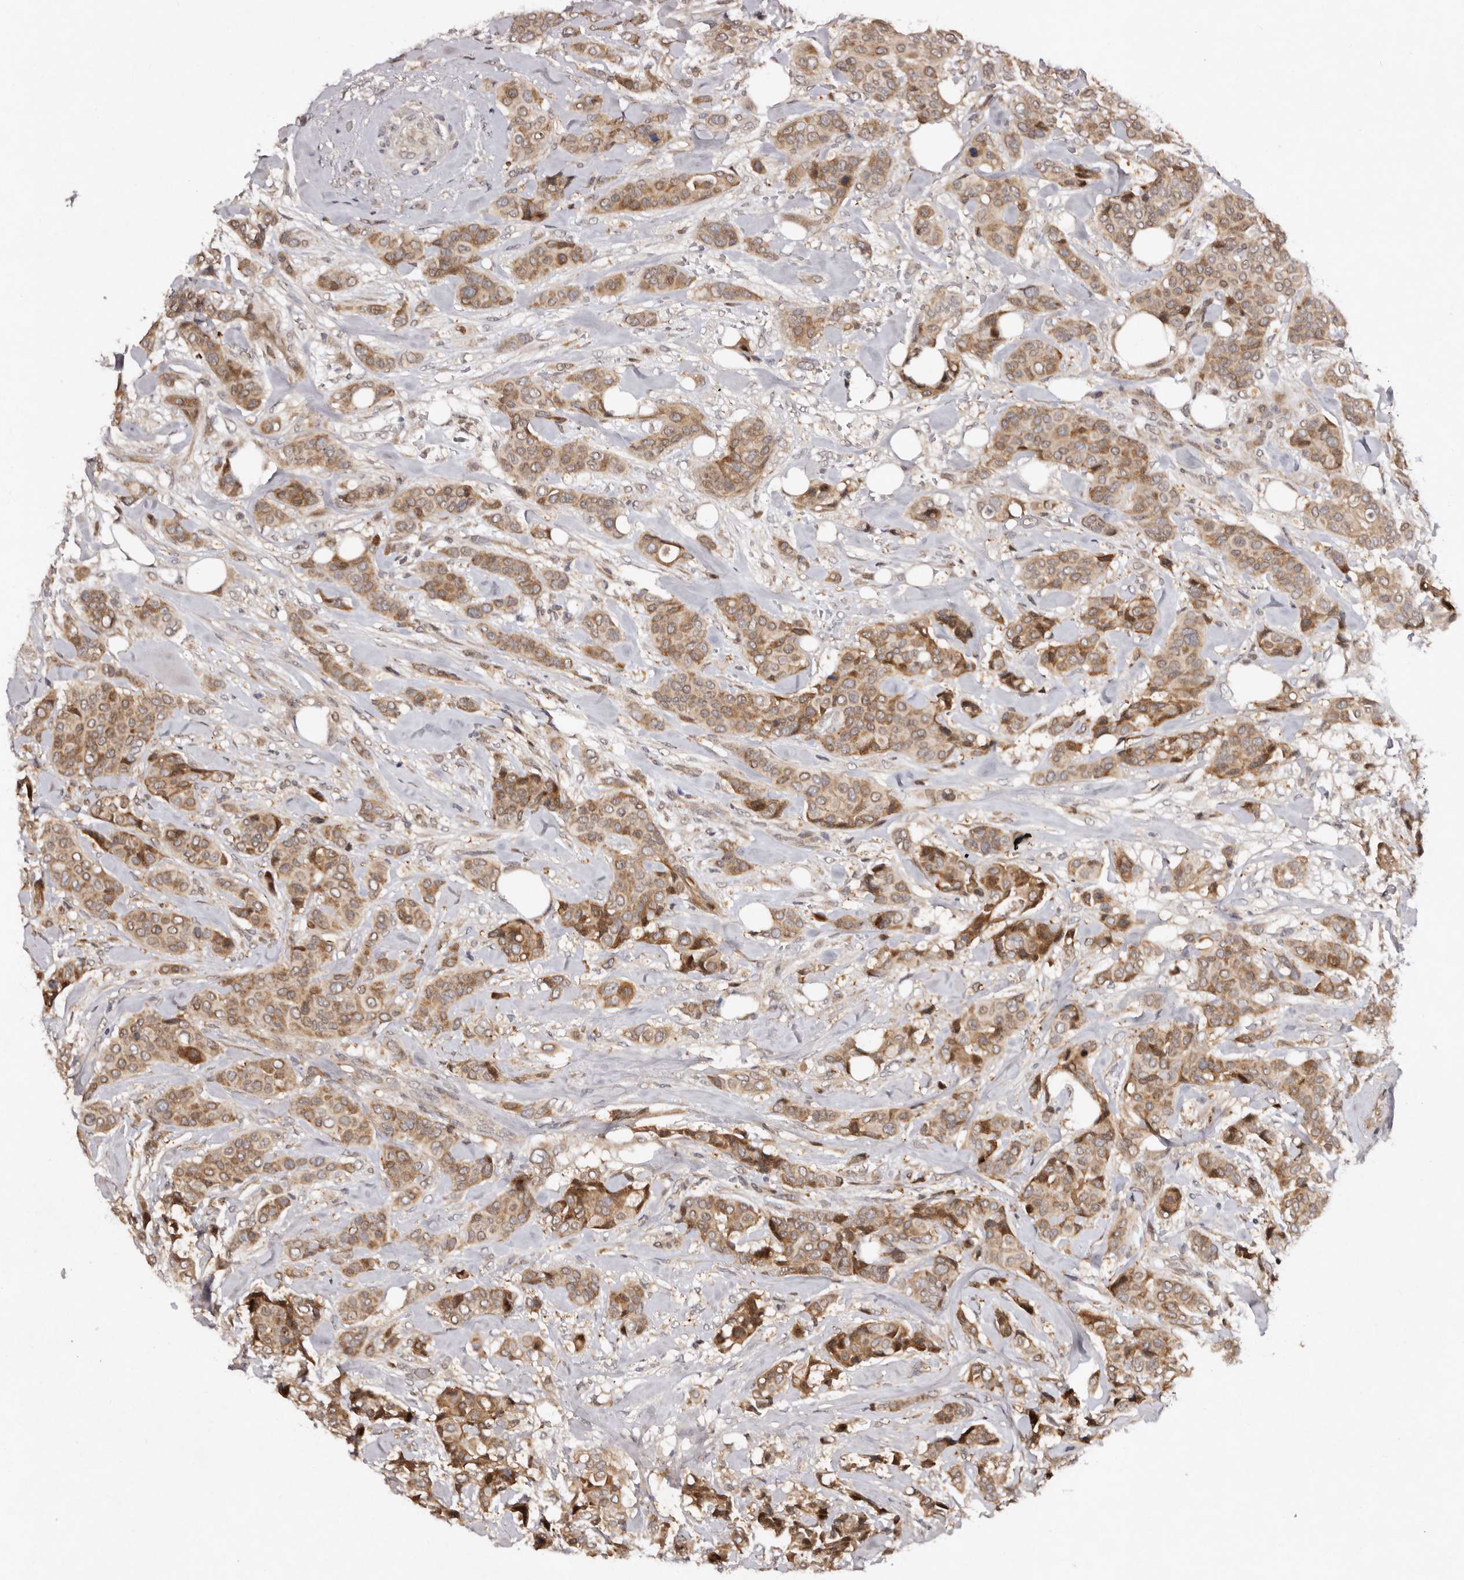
{"staining": {"intensity": "moderate", "quantity": ">75%", "location": "cytoplasmic/membranous"}, "tissue": "breast cancer", "cell_type": "Tumor cells", "image_type": "cancer", "snomed": [{"axis": "morphology", "description": "Lobular carcinoma"}, {"axis": "topography", "description": "Breast"}], "caption": "This histopathology image exhibits breast lobular carcinoma stained with IHC to label a protein in brown. The cytoplasmic/membranous of tumor cells show moderate positivity for the protein. Nuclei are counter-stained blue.", "gene": "ABL1", "patient": {"sex": "female", "age": 51}}